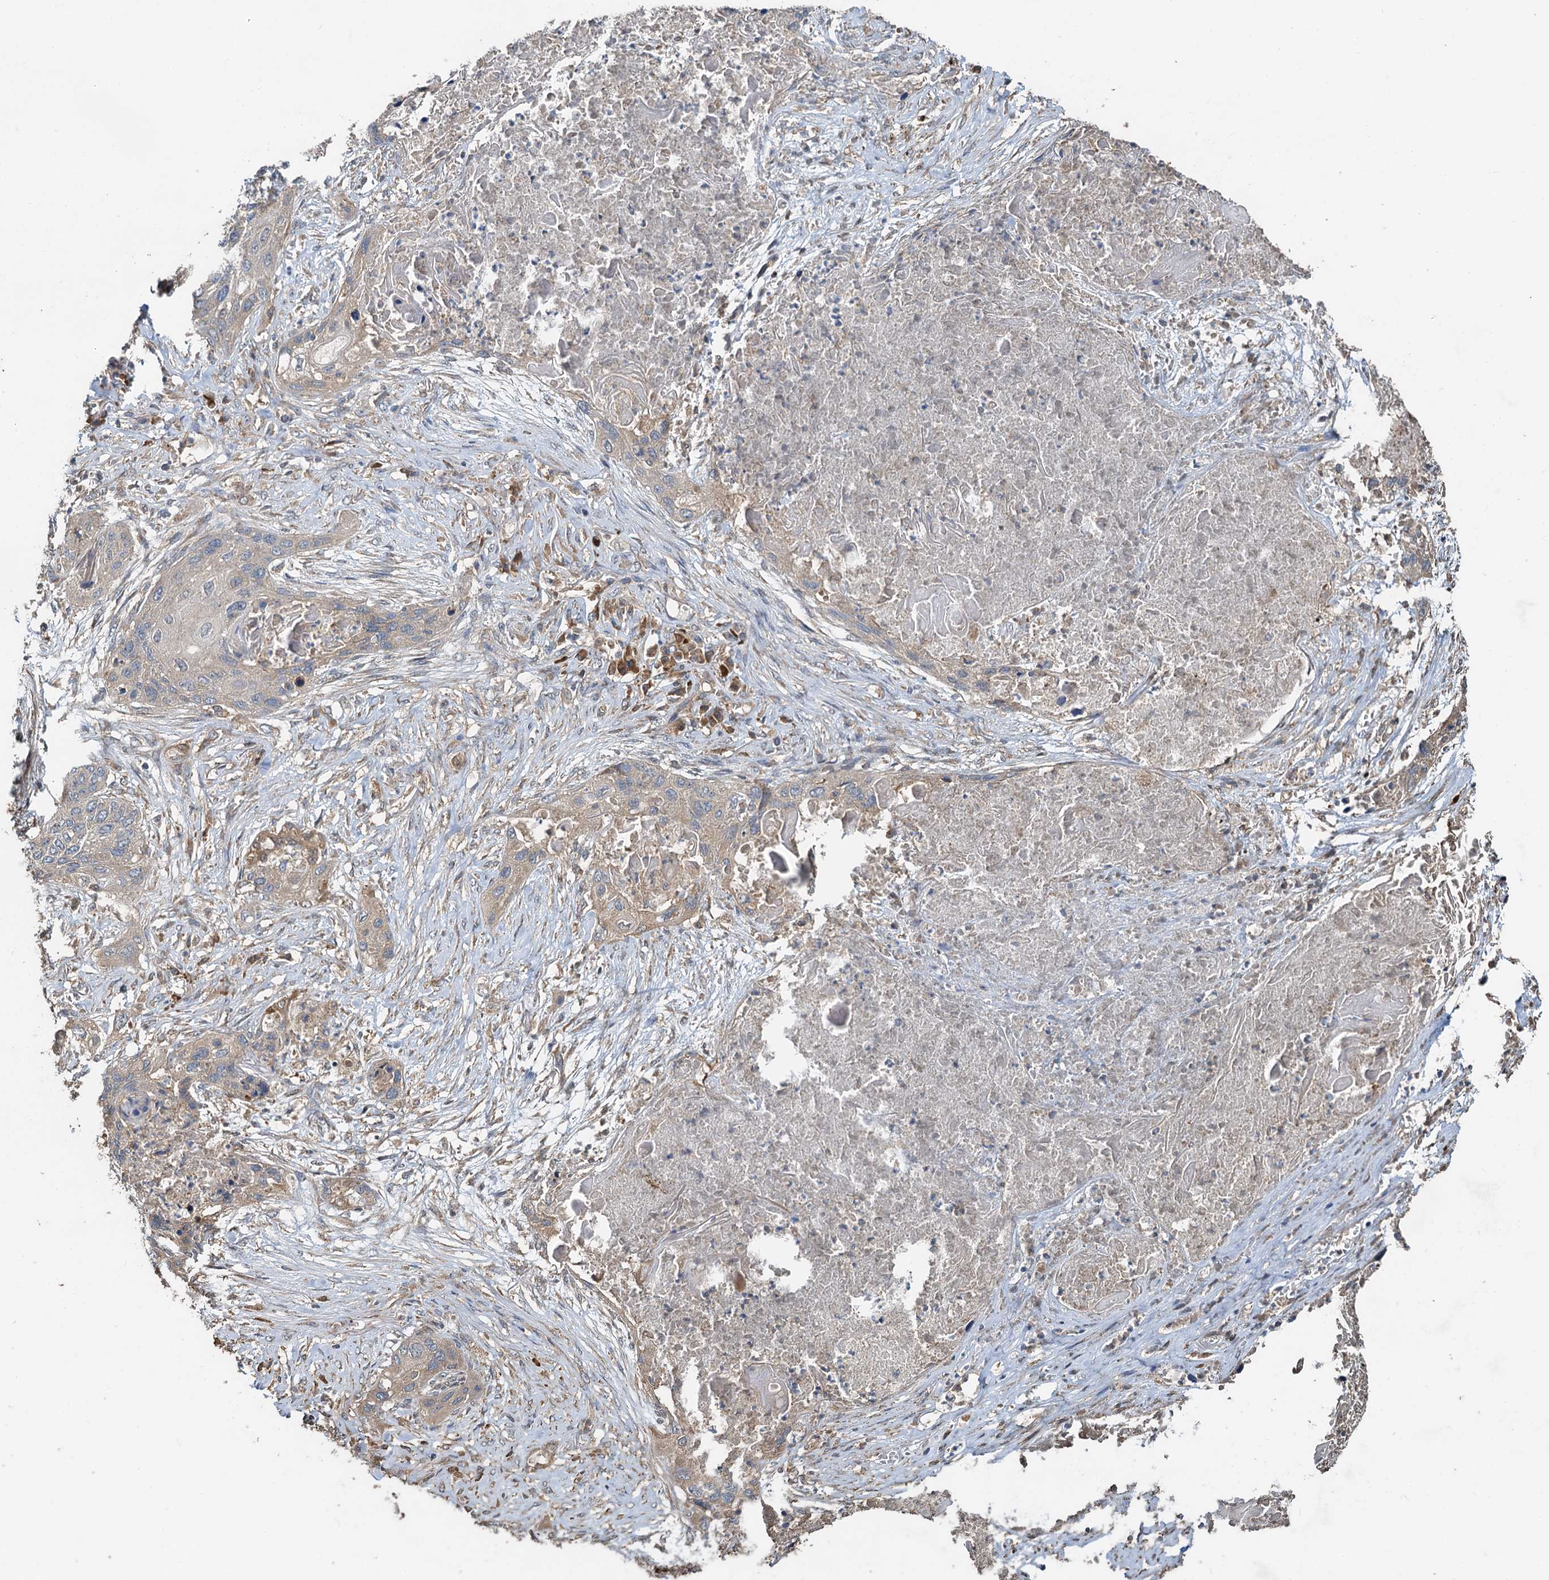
{"staining": {"intensity": "weak", "quantity": "<25%", "location": "cytoplasmic/membranous"}, "tissue": "lung cancer", "cell_type": "Tumor cells", "image_type": "cancer", "snomed": [{"axis": "morphology", "description": "Squamous cell carcinoma, NOS"}, {"axis": "topography", "description": "Lung"}], "caption": "Lung cancer was stained to show a protein in brown. There is no significant staining in tumor cells.", "gene": "HYI", "patient": {"sex": "female", "age": 63}}